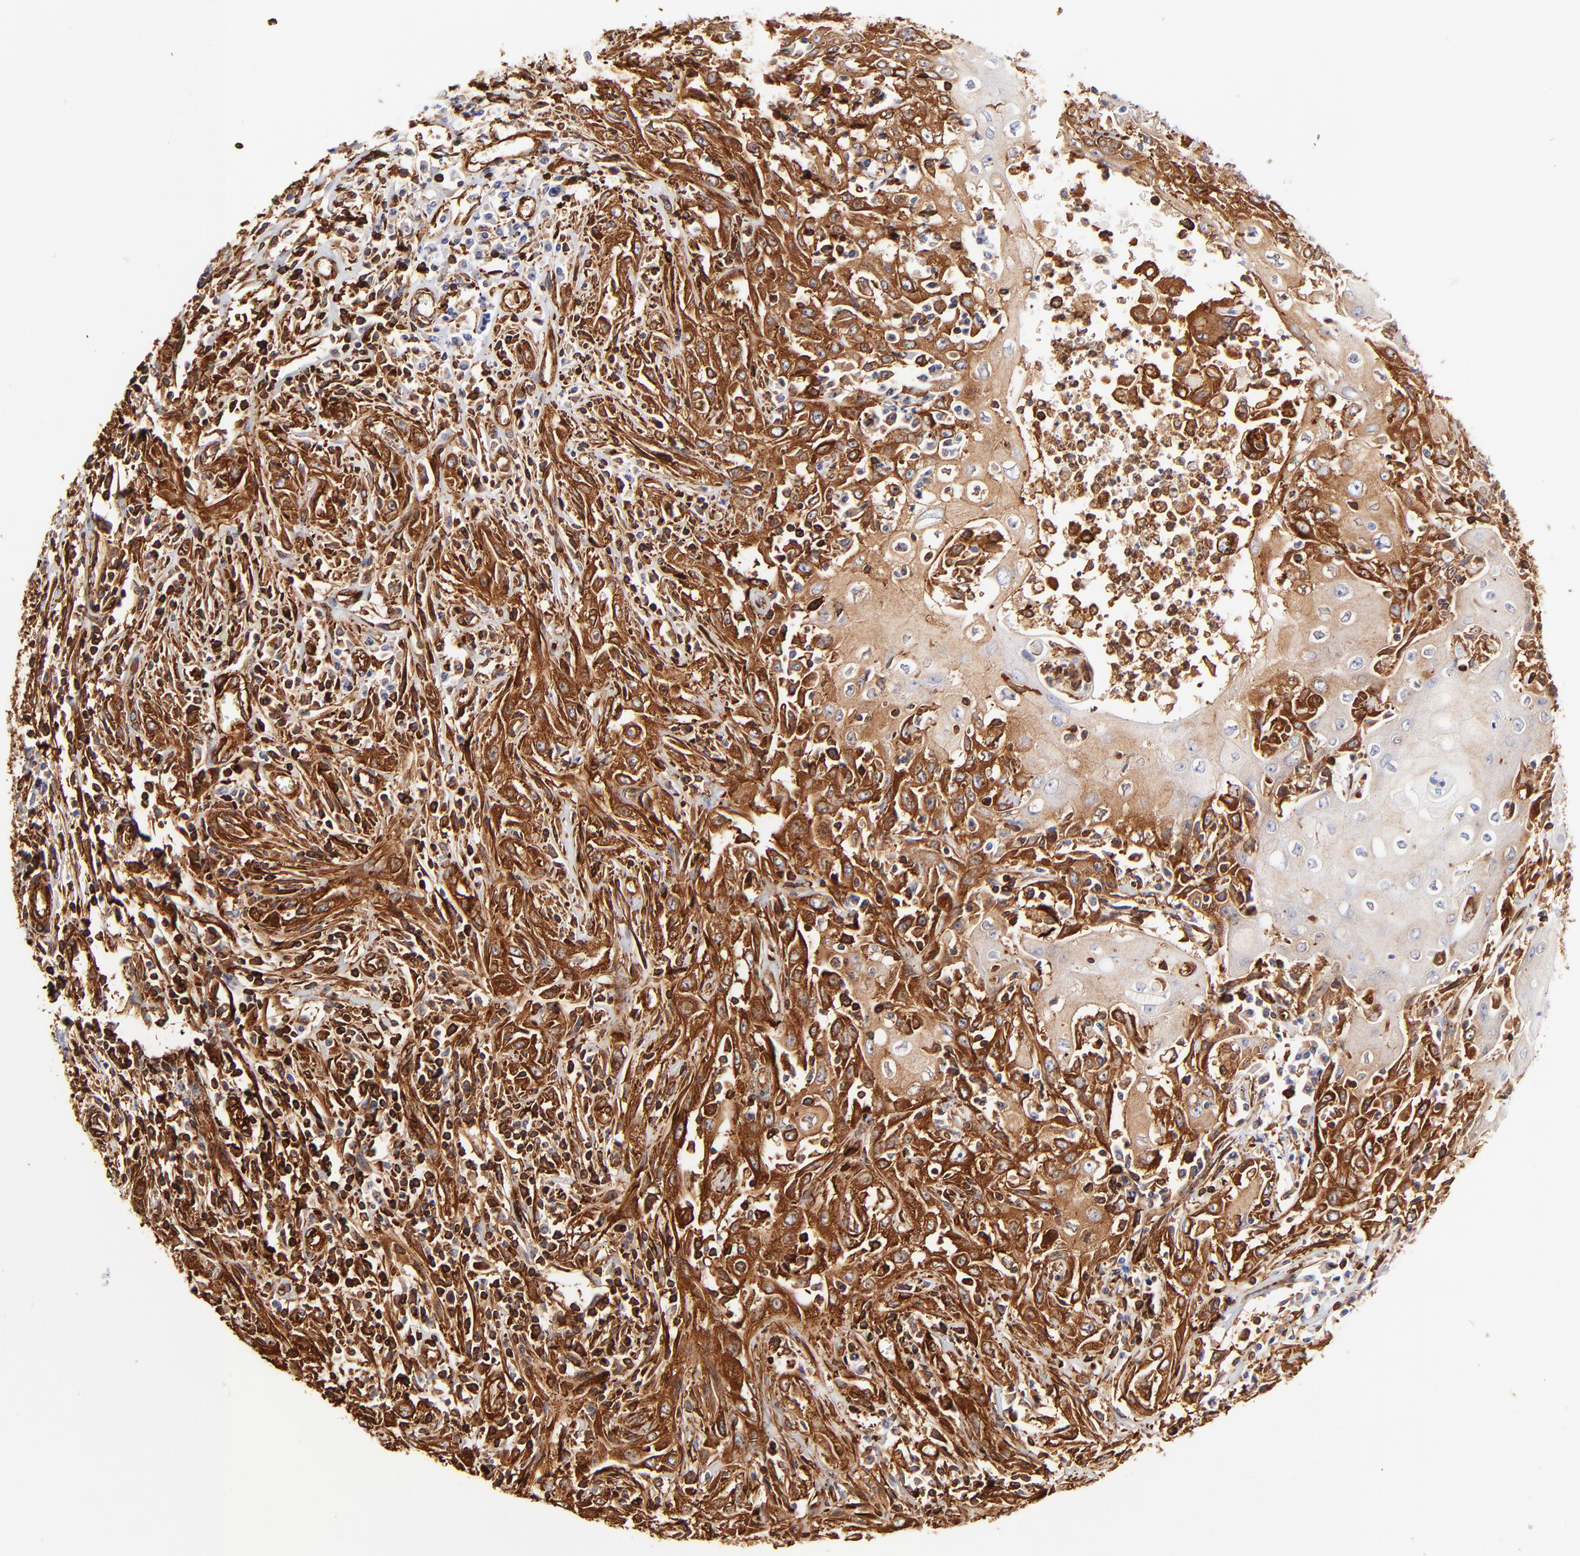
{"staining": {"intensity": "strong", "quantity": ">75%", "location": "cytoplasmic/membranous"}, "tissue": "head and neck cancer", "cell_type": "Tumor cells", "image_type": "cancer", "snomed": [{"axis": "morphology", "description": "Squamous cell carcinoma, NOS"}, {"axis": "topography", "description": "Oral tissue"}, {"axis": "topography", "description": "Head-Neck"}], "caption": "An image showing strong cytoplasmic/membranous staining in approximately >75% of tumor cells in head and neck cancer (squamous cell carcinoma), as visualized by brown immunohistochemical staining.", "gene": "FLNA", "patient": {"sex": "female", "age": 76}}